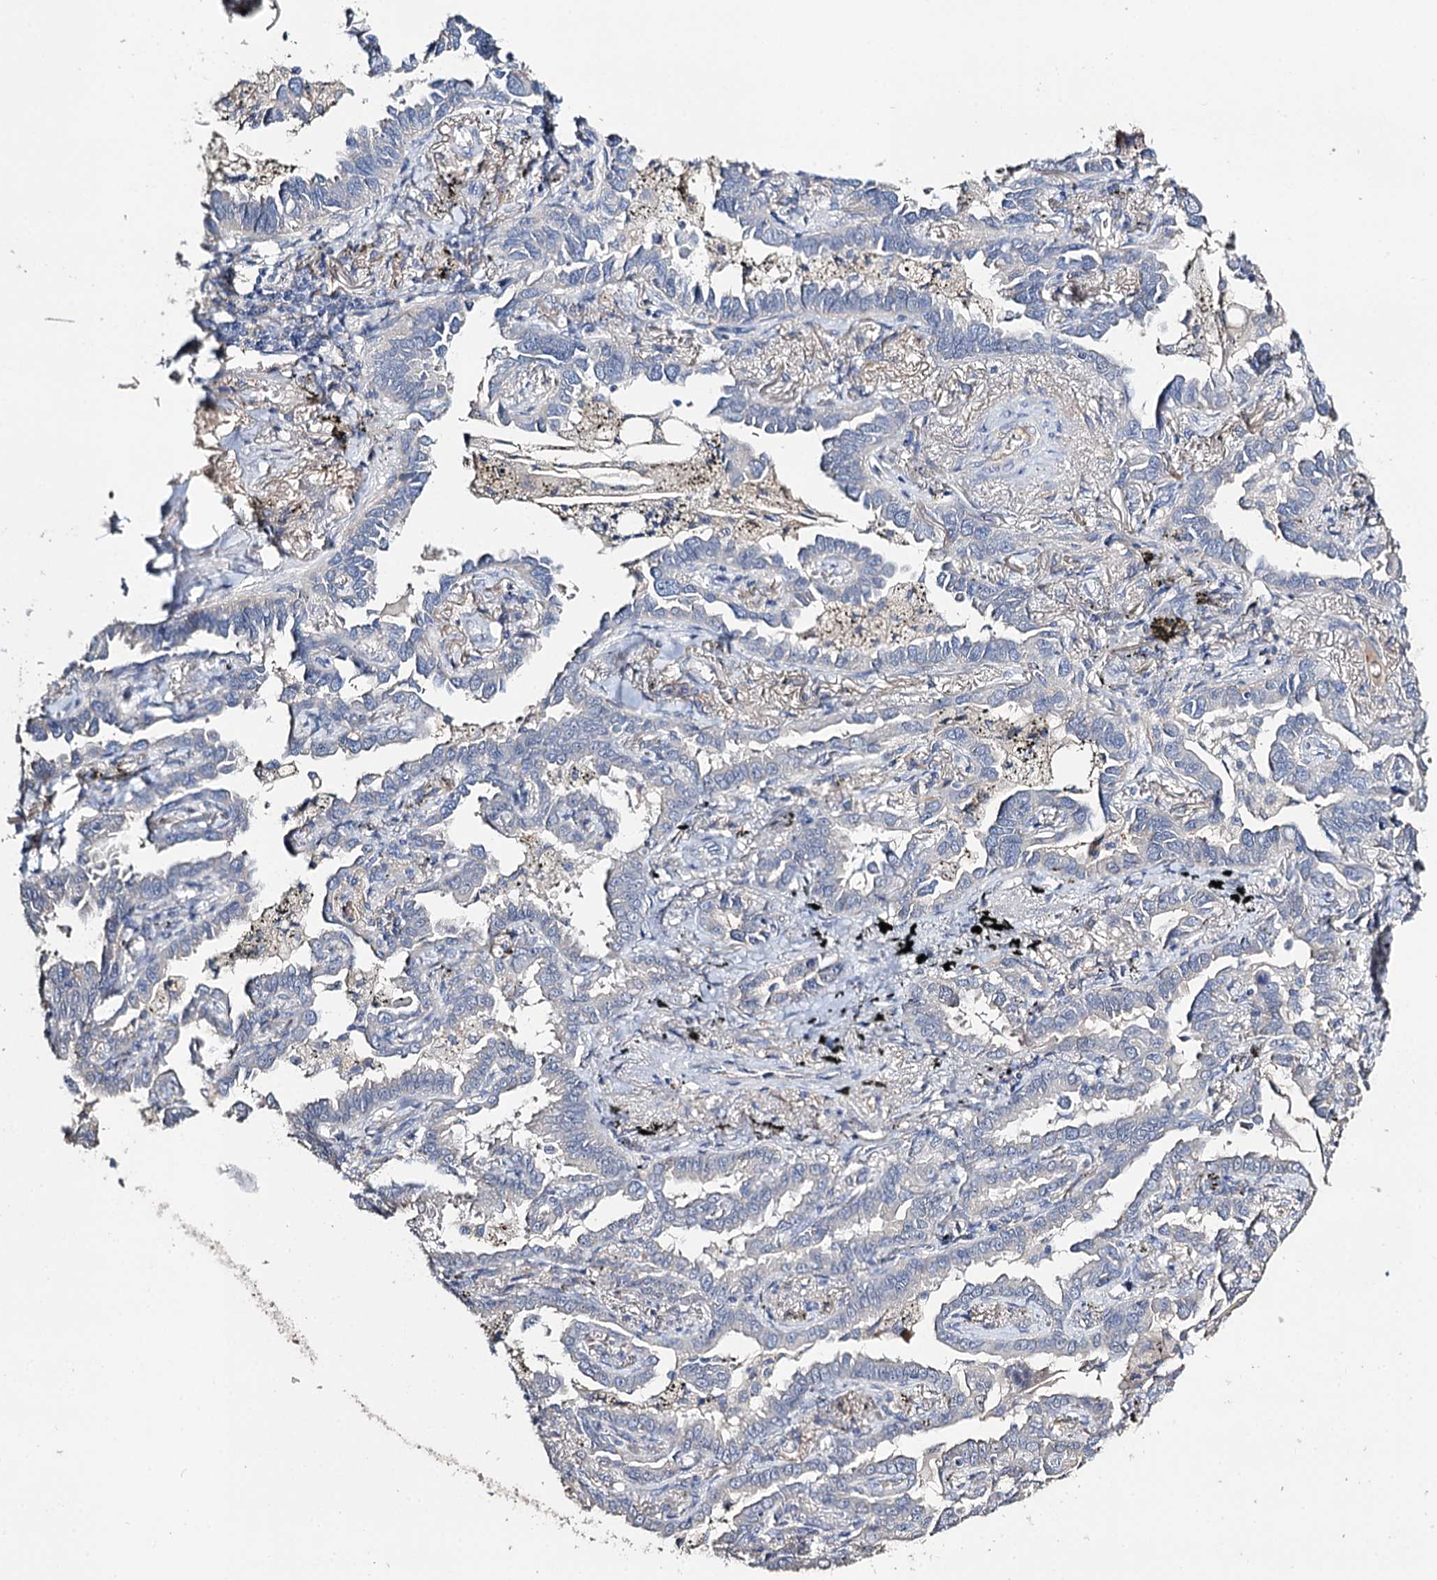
{"staining": {"intensity": "negative", "quantity": "none", "location": "none"}, "tissue": "lung cancer", "cell_type": "Tumor cells", "image_type": "cancer", "snomed": [{"axis": "morphology", "description": "Adenocarcinoma, NOS"}, {"axis": "topography", "description": "Lung"}], "caption": "Immunohistochemistry (IHC) of human adenocarcinoma (lung) reveals no expression in tumor cells. (DAB (3,3'-diaminobenzidine) IHC with hematoxylin counter stain).", "gene": "DNAH6", "patient": {"sex": "male", "age": 67}}